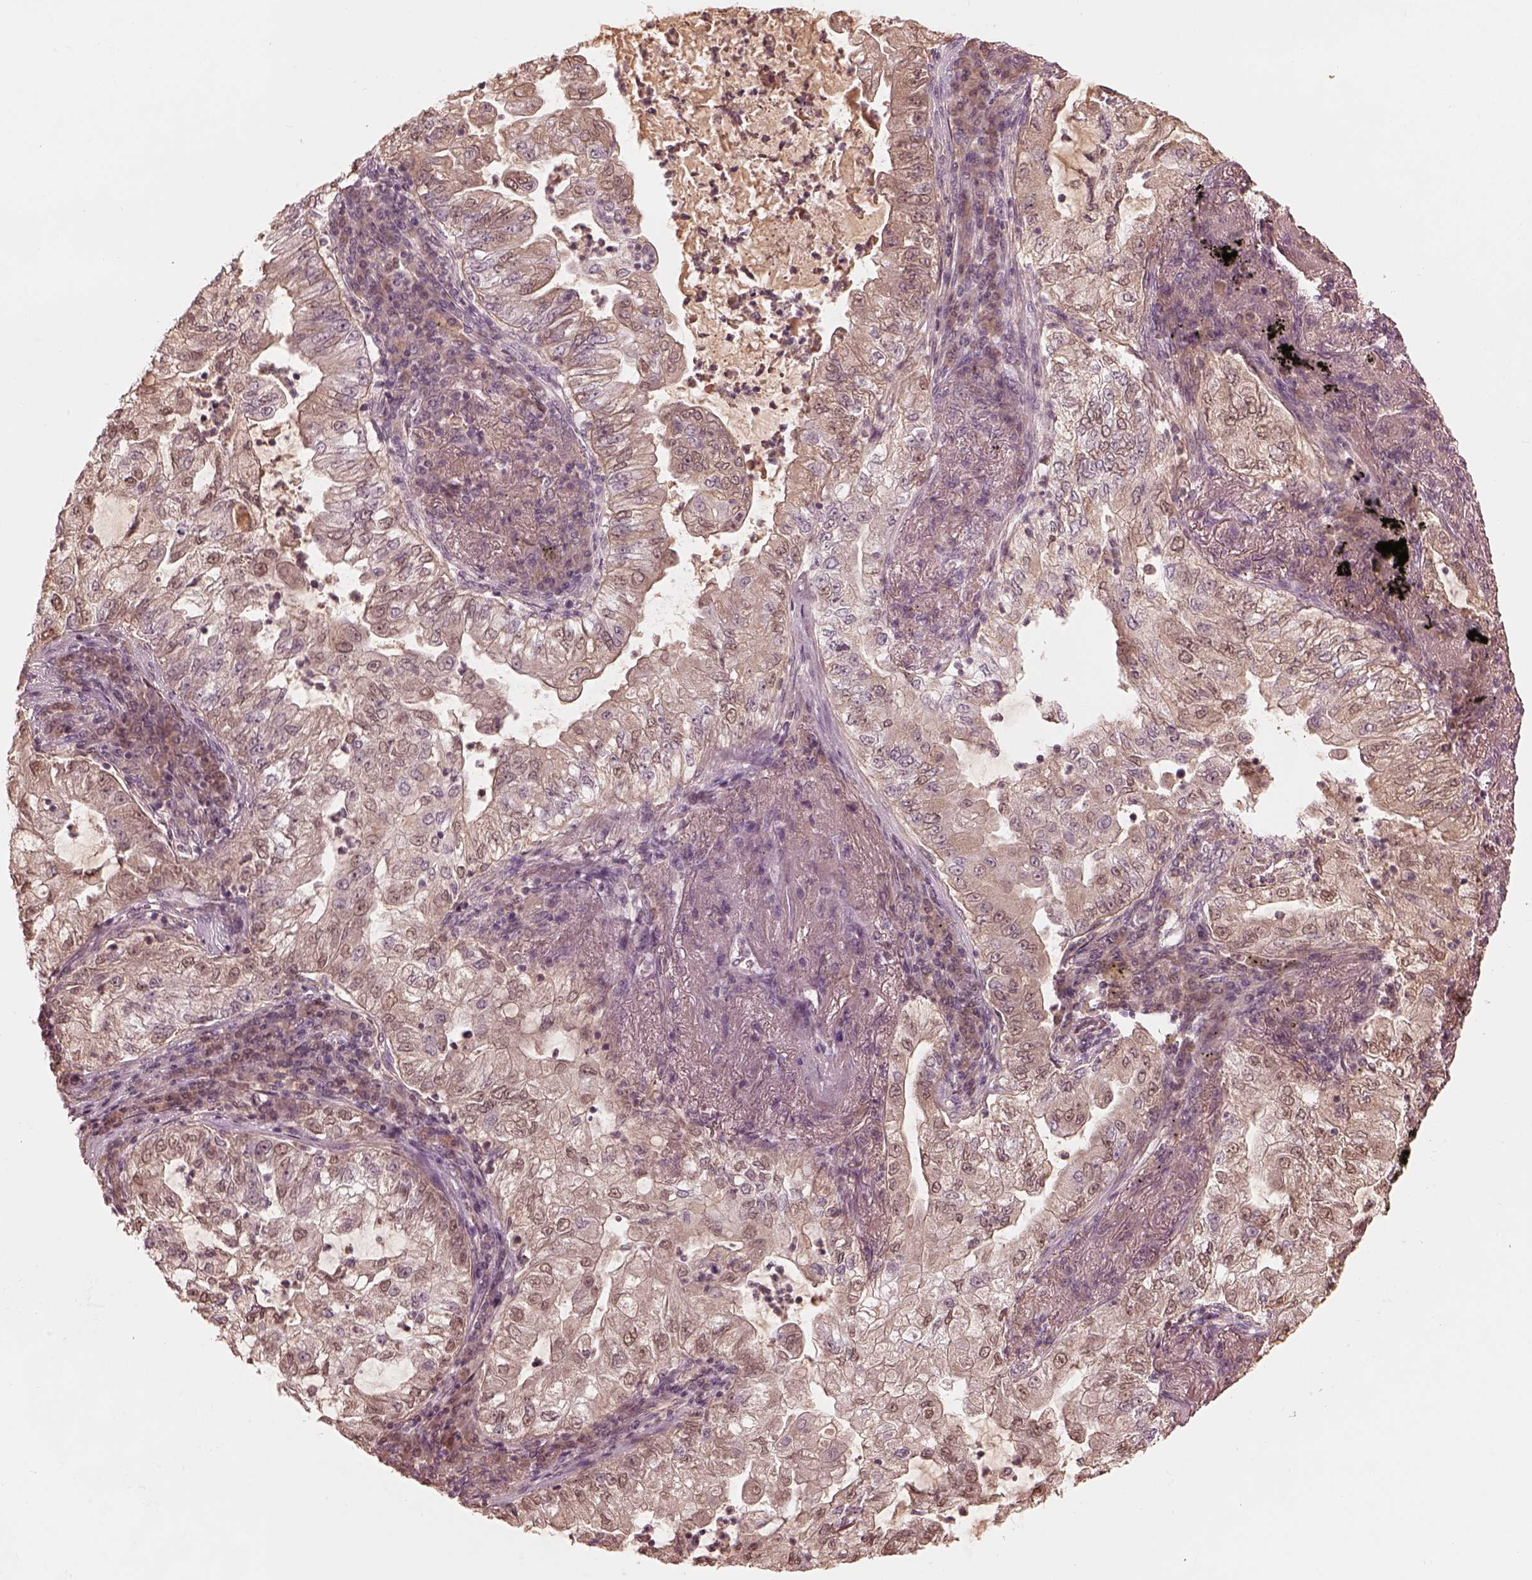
{"staining": {"intensity": "negative", "quantity": "none", "location": "none"}, "tissue": "lung cancer", "cell_type": "Tumor cells", "image_type": "cancer", "snomed": [{"axis": "morphology", "description": "Adenocarcinoma, NOS"}, {"axis": "topography", "description": "Lung"}], "caption": "Protein analysis of lung cancer (adenocarcinoma) reveals no significant expression in tumor cells. (IHC, brightfield microscopy, high magnification).", "gene": "TF", "patient": {"sex": "female", "age": 73}}